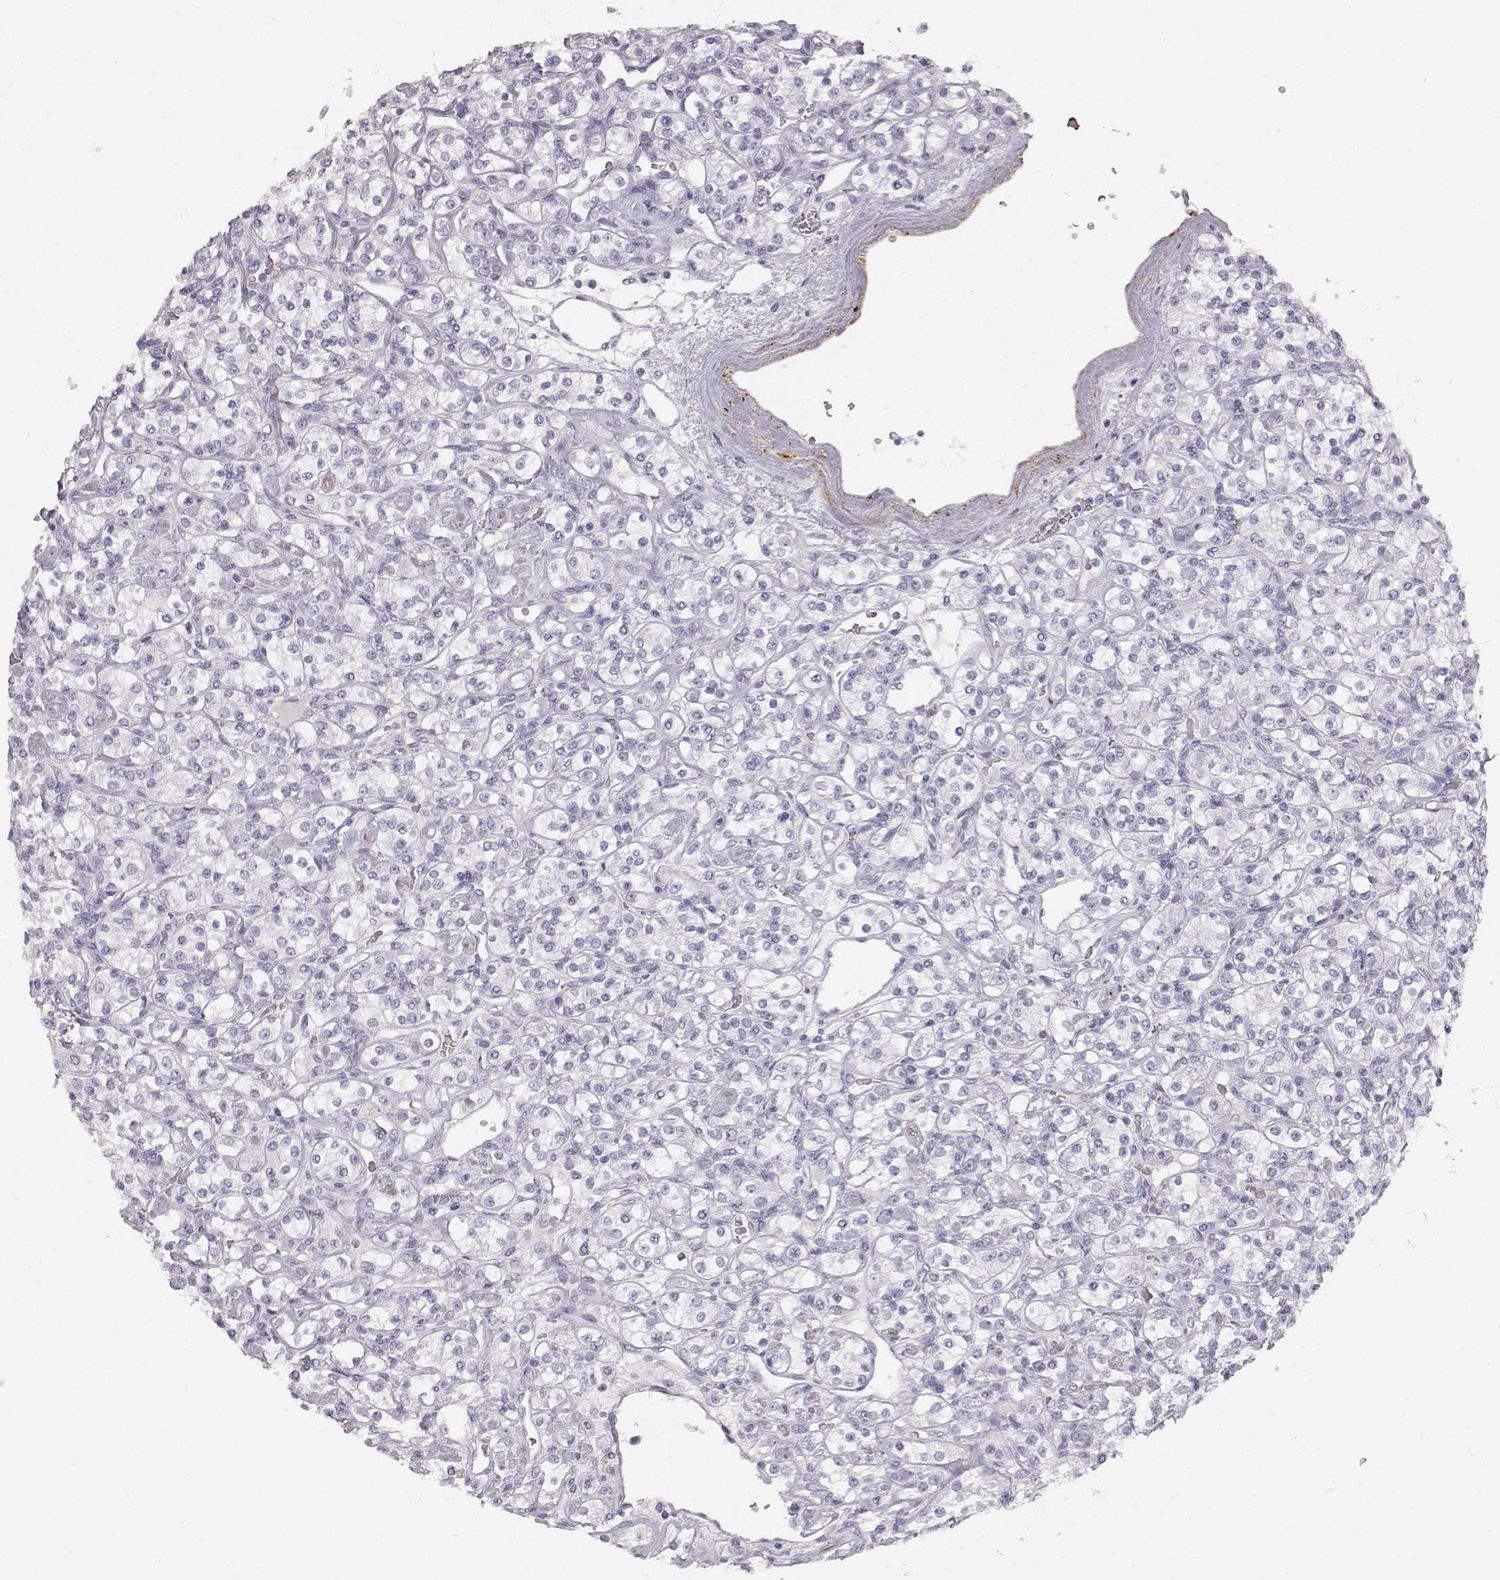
{"staining": {"intensity": "negative", "quantity": "none", "location": "none"}, "tissue": "renal cancer", "cell_type": "Tumor cells", "image_type": "cancer", "snomed": [{"axis": "morphology", "description": "Adenocarcinoma, NOS"}, {"axis": "topography", "description": "Kidney"}], "caption": "The image reveals no staining of tumor cells in renal adenocarcinoma. Nuclei are stained in blue.", "gene": "KRTAP16-1", "patient": {"sex": "male", "age": 77}}